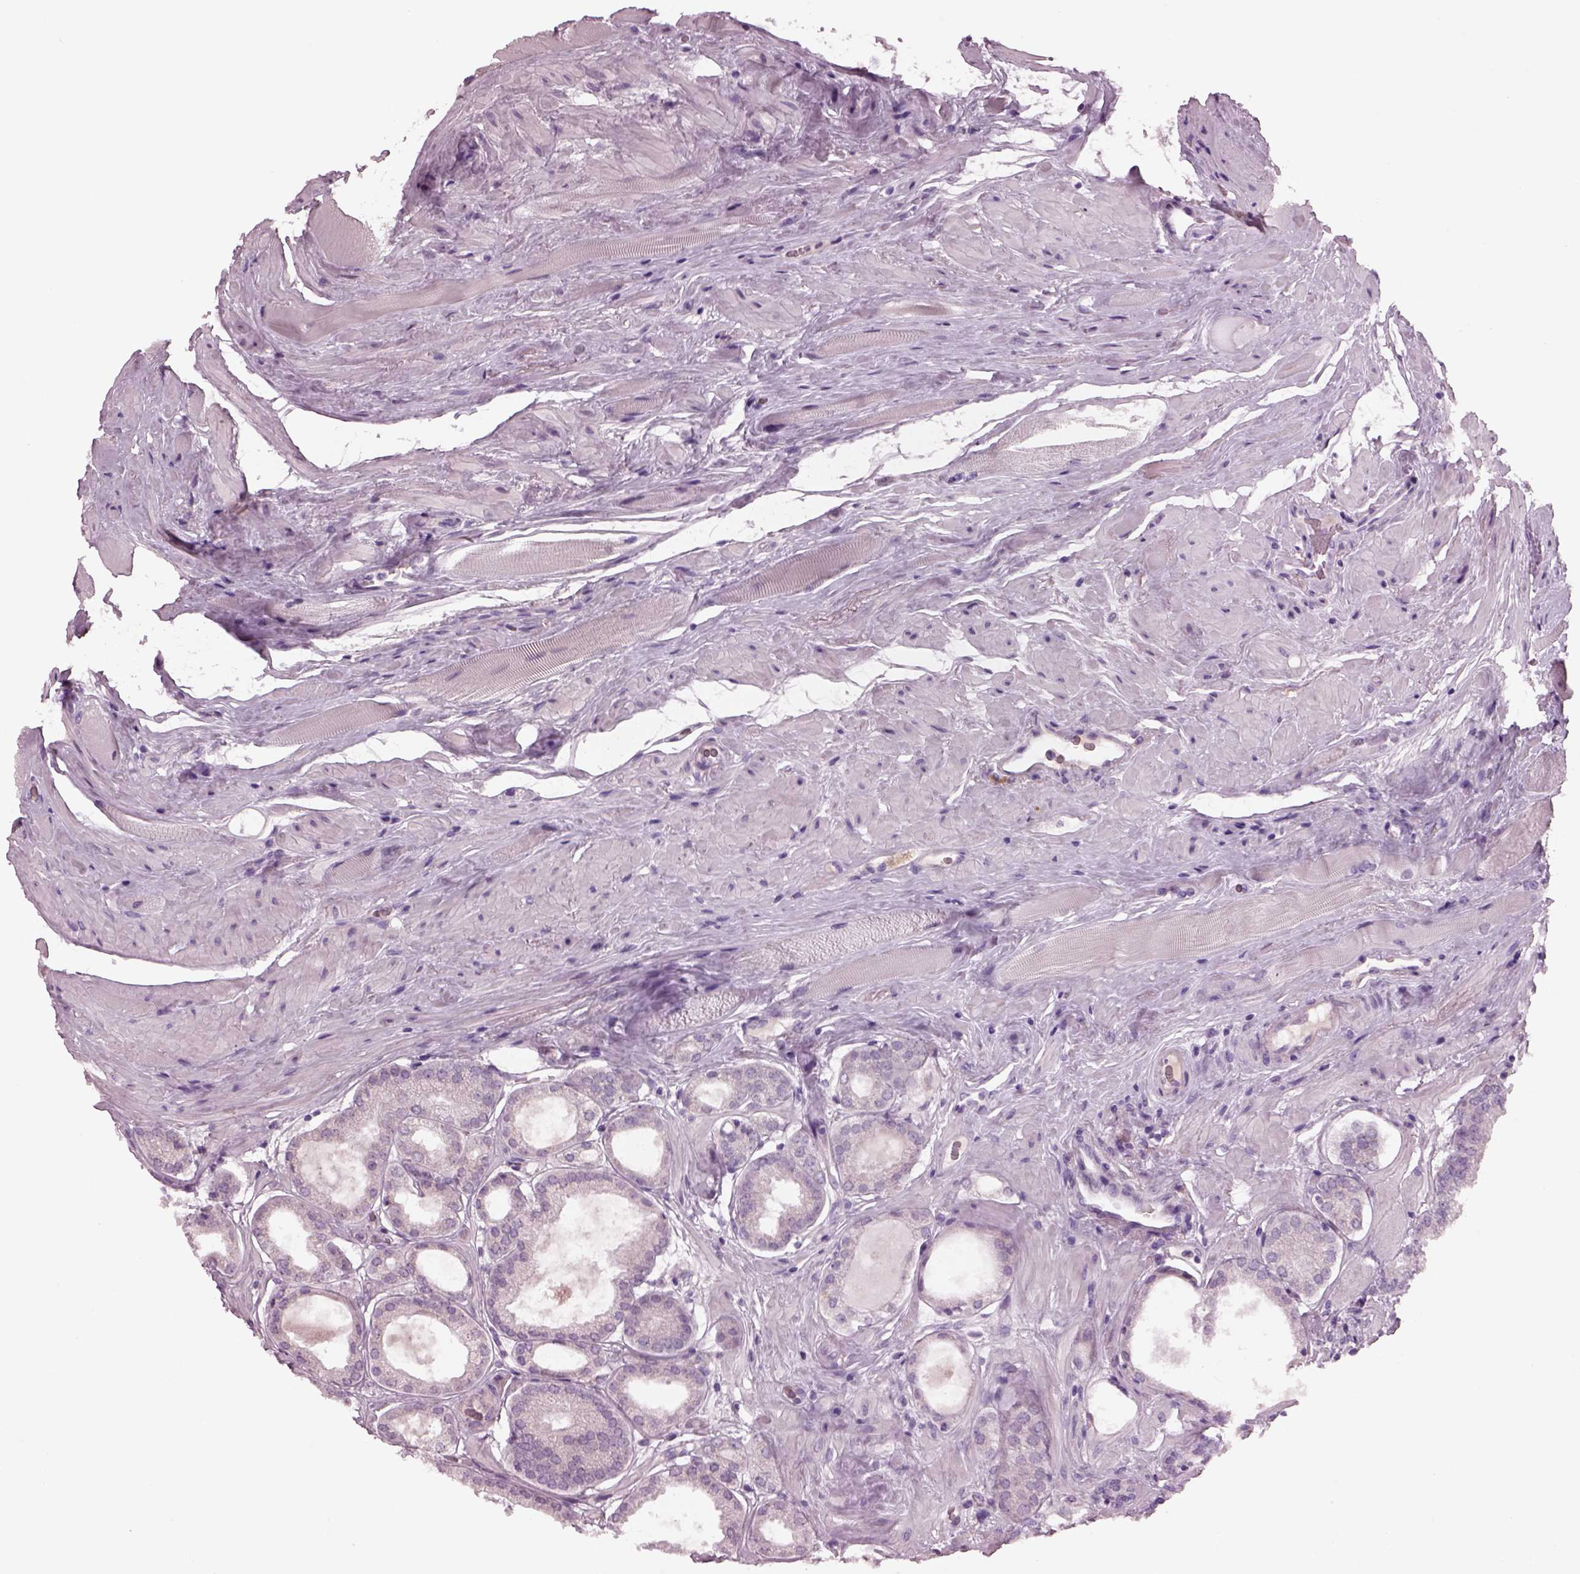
{"staining": {"intensity": "negative", "quantity": "none", "location": "none"}, "tissue": "prostate cancer", "cell_type": "Tumor cells", "image_type": "cancer", "snomed": [{"axis": "morphology", "description": "Adenocarcinoma, NOS"}, {"axis": "topography", "description": "Prostate"}], "caption": "IHC of prostate cancer (adenocarcinoma) exhibits no expression in tumor cells.", "gene": "CYLC1", "patient": {"sex": "male", "age": 63}}